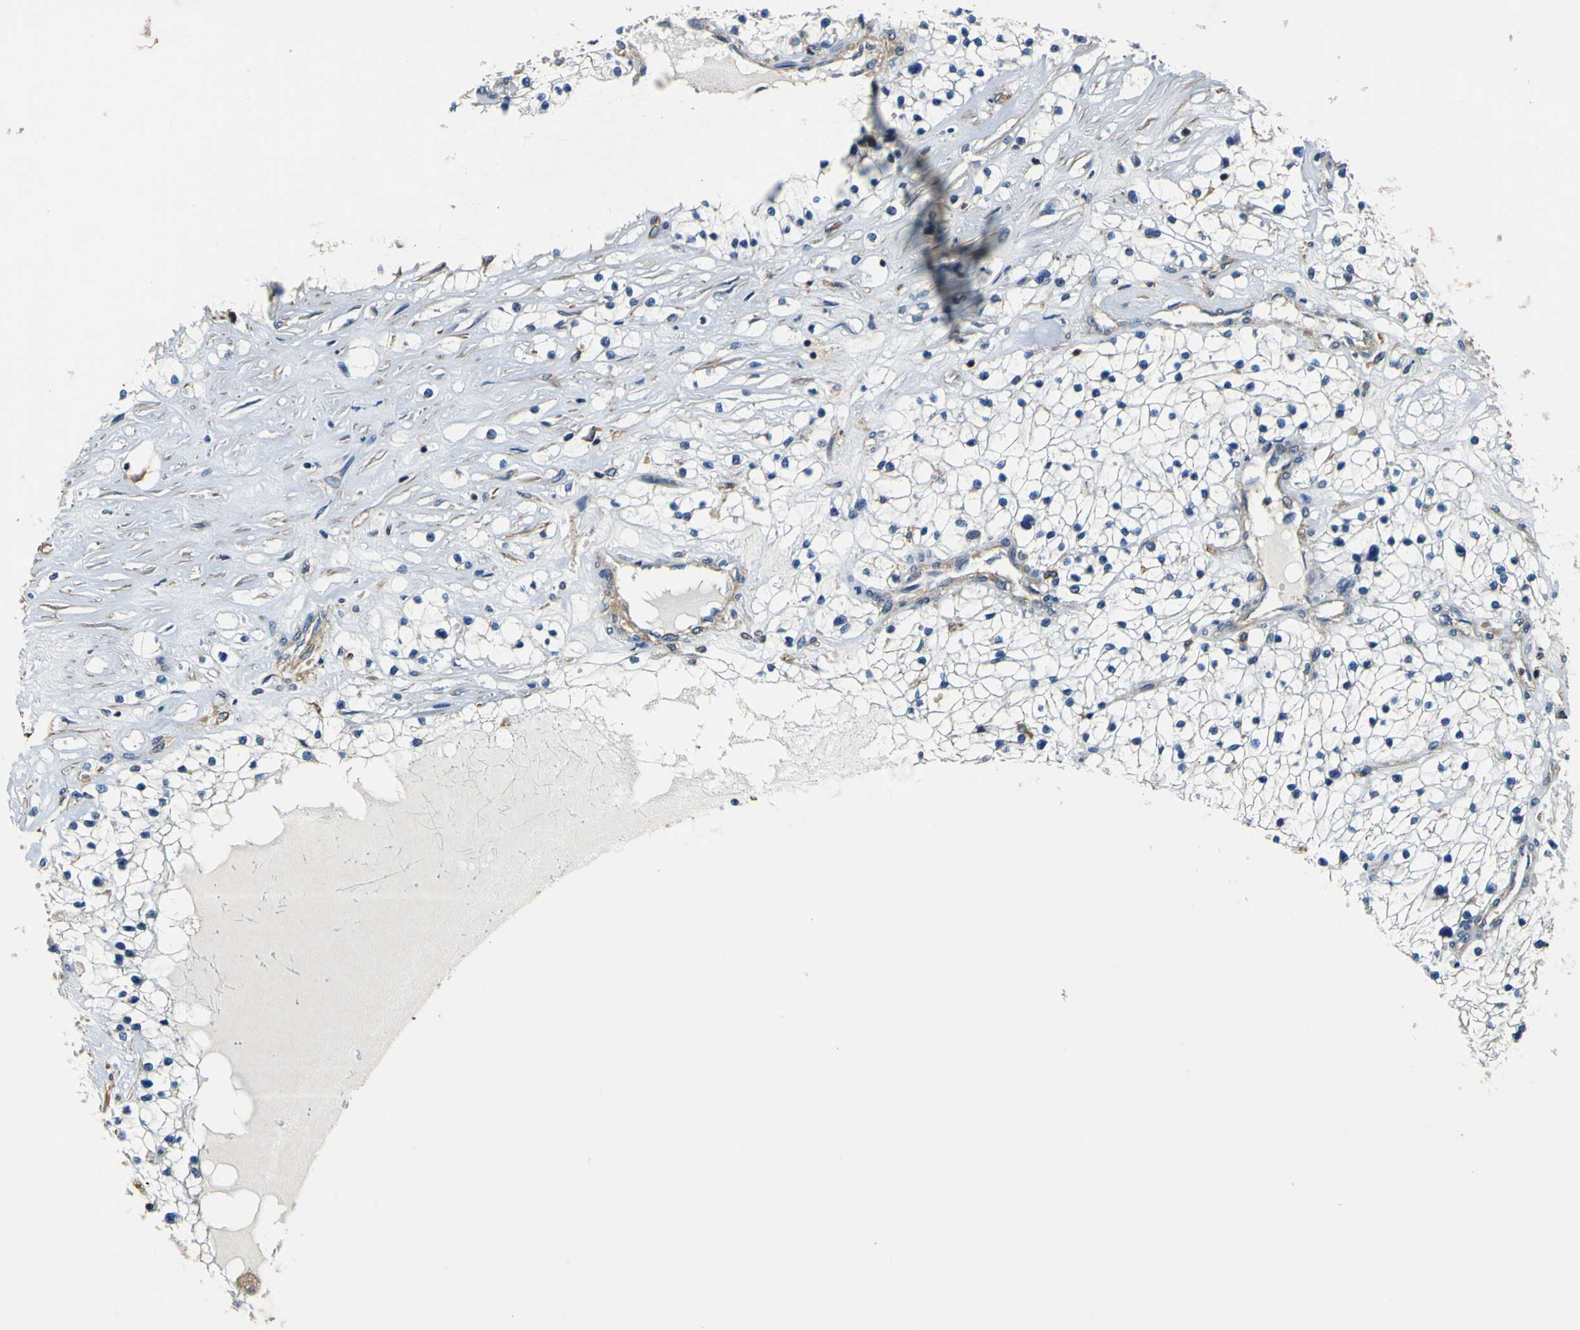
{"staining": {"intensity": "negative", "quantity": "none", "location": "none"}, "tissue": "renal cancer", "cell_type": "Tumor cells", "image_type": "cancer", "snomed": [{"axis": "morphology", "description": "Adenocarcinoma, NOS"}, {"axis": "topography", "description": "Kidney"}], "caption": "Immunohistochemistry (IHC) of renal cancer exhibits no positivity in tumor cells.", "gene": "CNR2", "patient": {"sex": "male", "age": 68}}